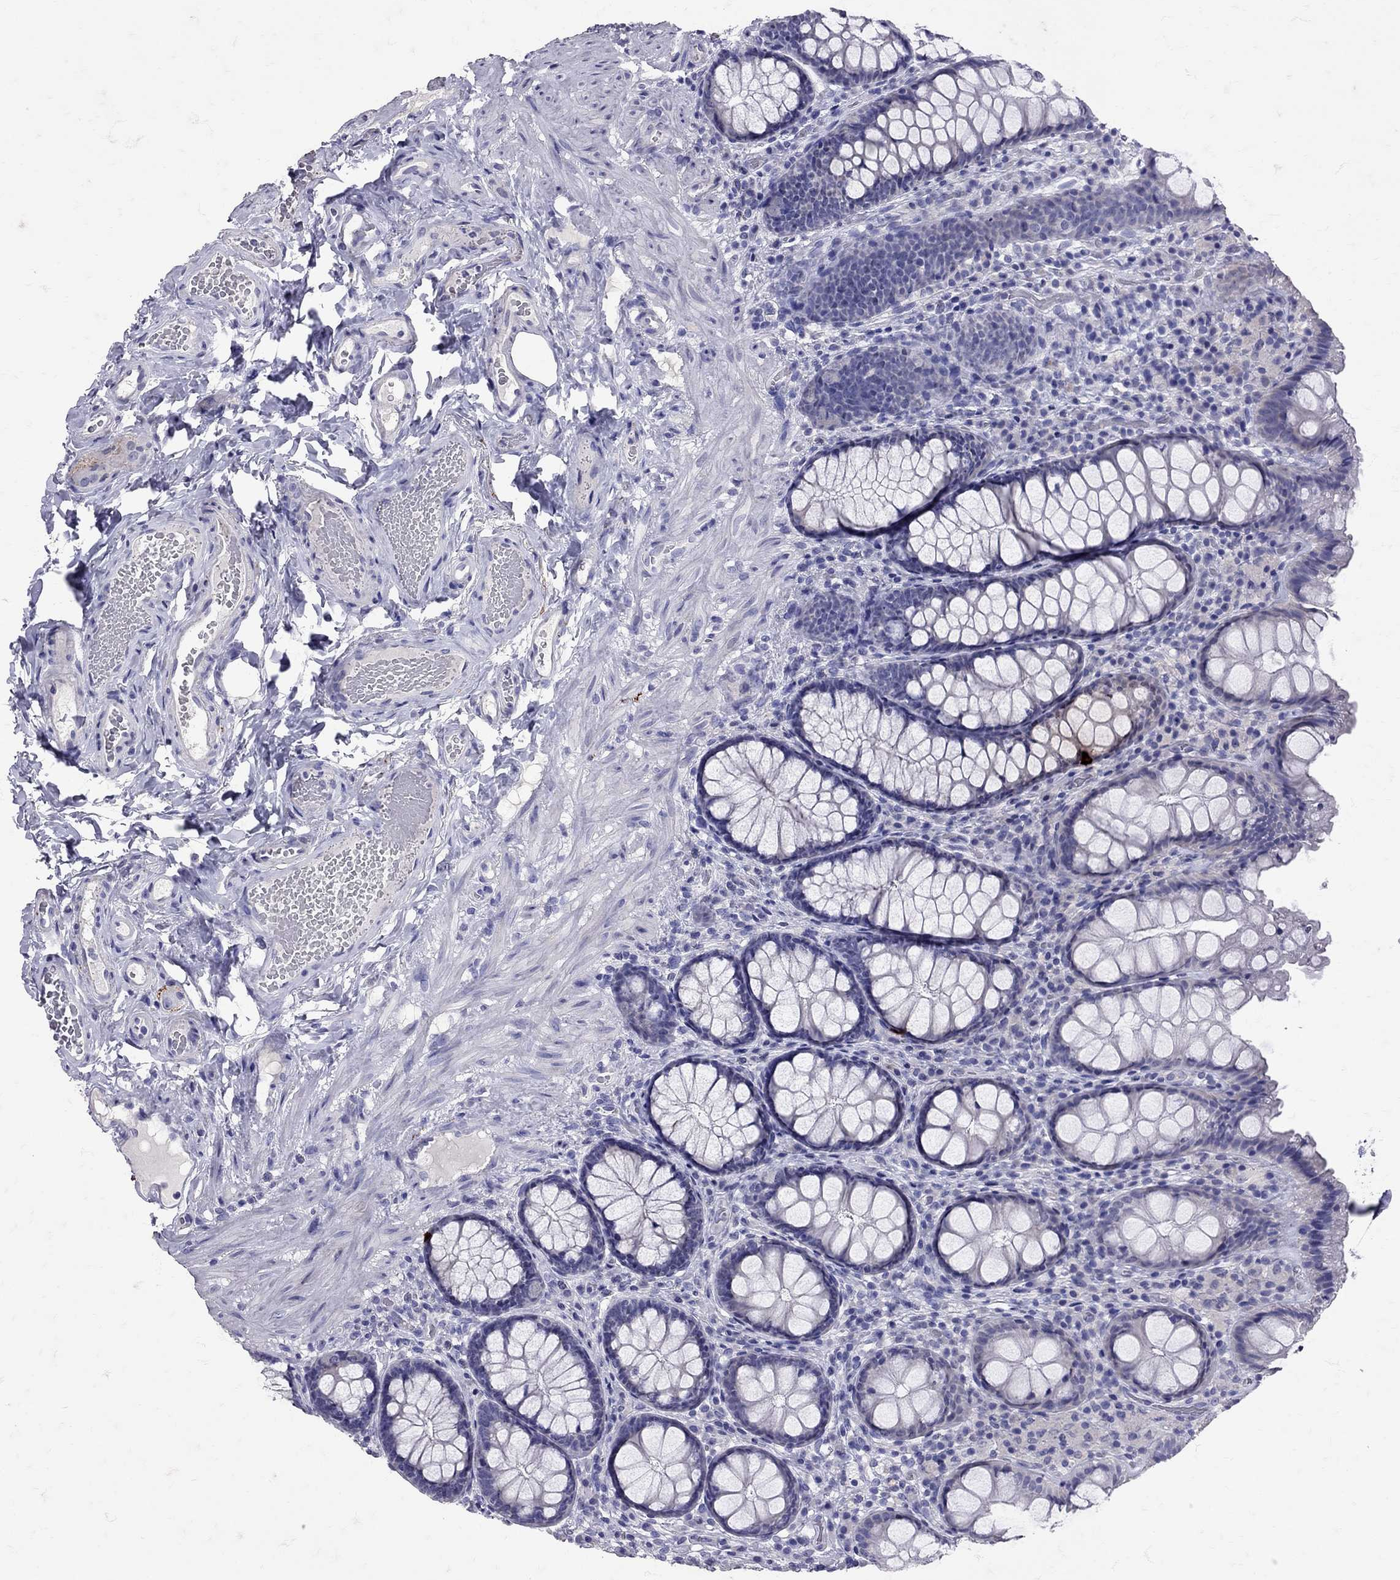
{"staining": {"intensity": "negative", "quantity": "none", "location": "none"}, "tissue": "colon", "cell_type": "Endothelial cells", "image_type": "normal", "snomed": [{"axis": "morphology", "description": "Normal tissue, NOS"}, {"axis": "topography", "description": "Colon"}], "caption": "Normal colon was stained to show a protein in brown. There is no significant positivity in endothelial cells. The staining was performed using DAB to visualize the protein expression in brown, while the nuclei were stained in blue with hematoxylin (Magnification: 20x).", "gene": "SST", "patient": {"sex": "female", "age": 86}}